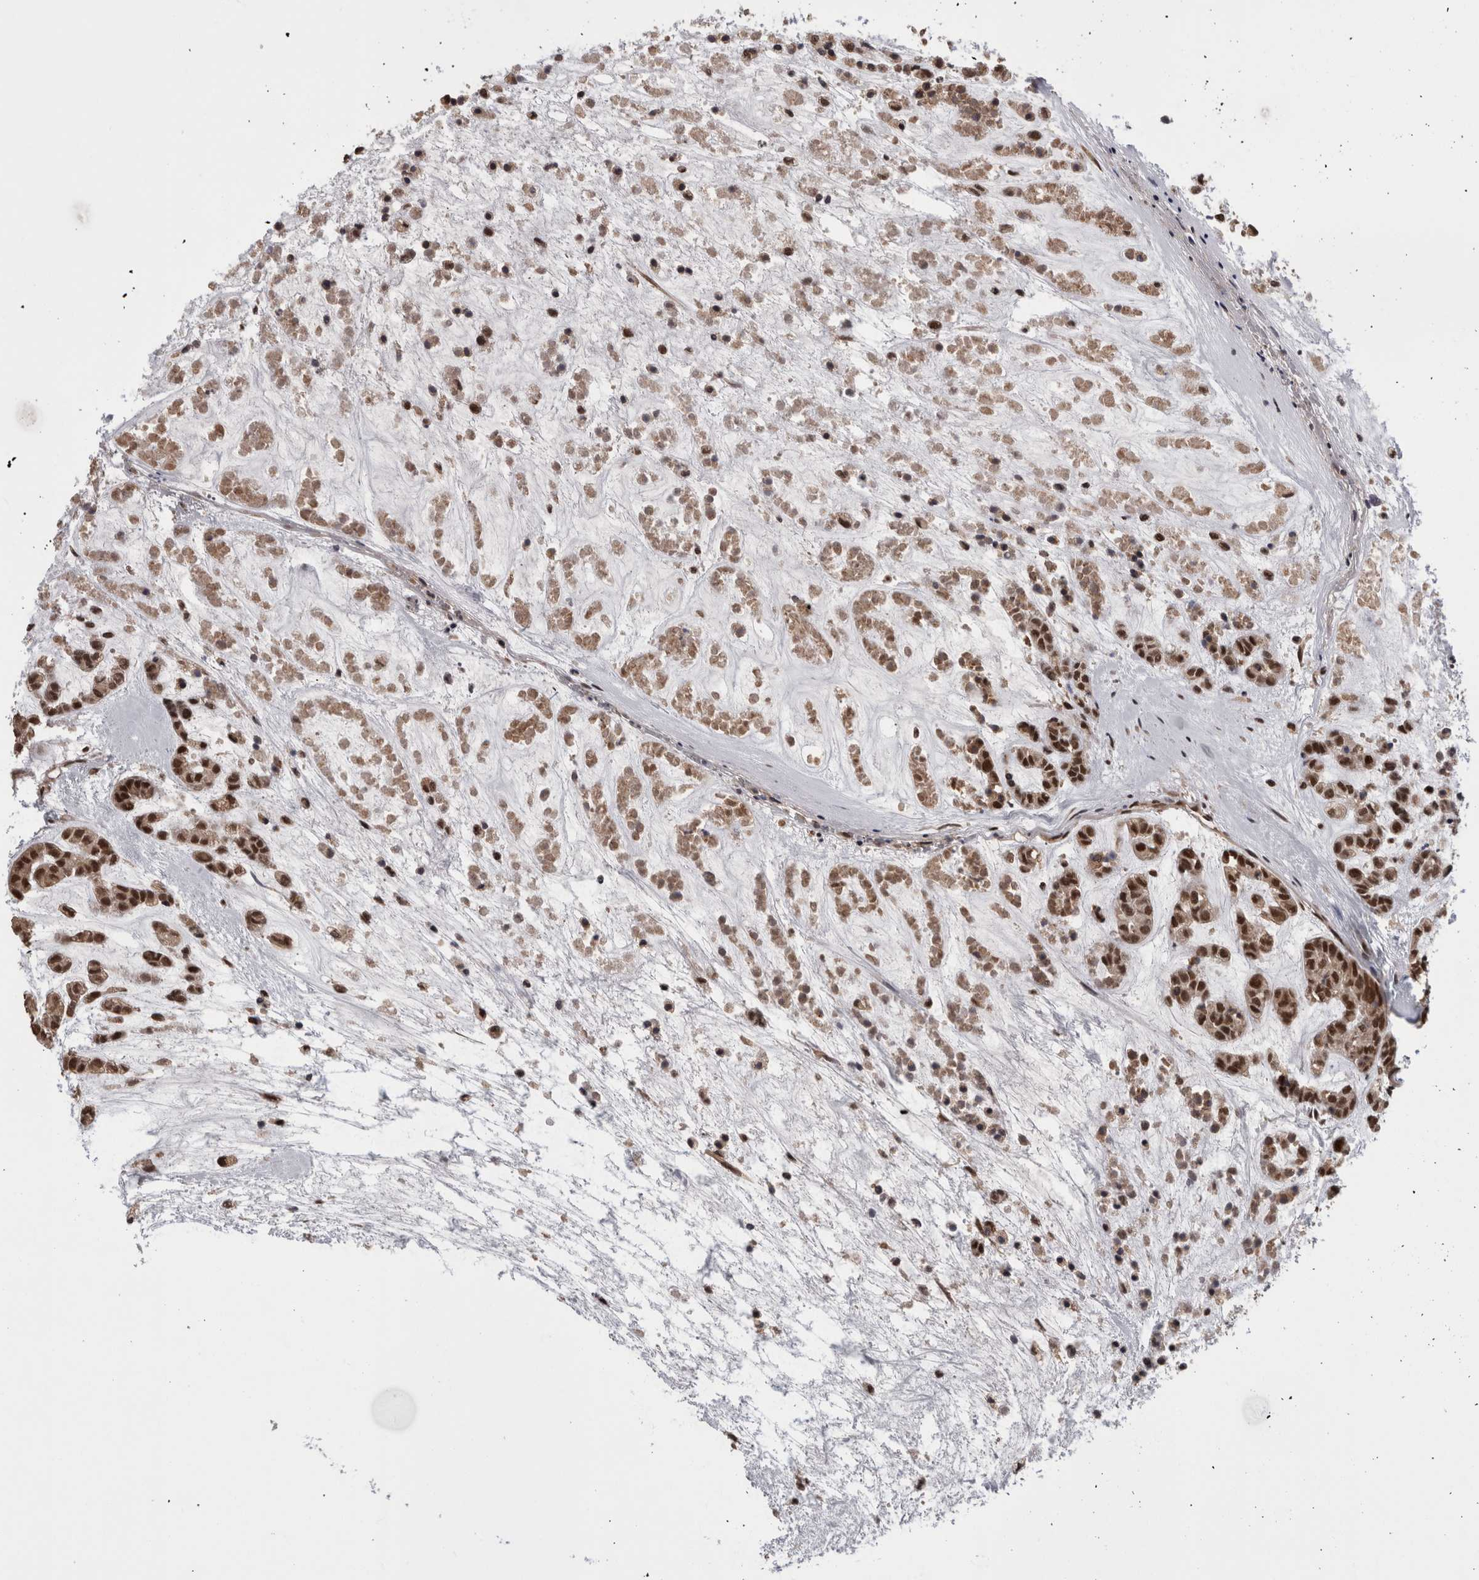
{"staining": {"intensity": "strong", "quantity": ">75%", "location": "nuclear"}, "tissue": "head and neck cancer", "cell_type": "Tumor cells", "image_type": "cancer", "snomed": [{"axis": "morphology", "description": "Adenocarcinoma, NOS"}, {"axis": "morphology", "description": "Adenoma, NOS"}, {"axis": "topography", "description": "Head-Neck"}], "caption": "Tumor cells reveal high levels of strong nuclear staining in approximately >75% of cells in human adenoma (head and neck).", "gene": "CPSF2", "patient": {"sex": "female", "age": 55}}